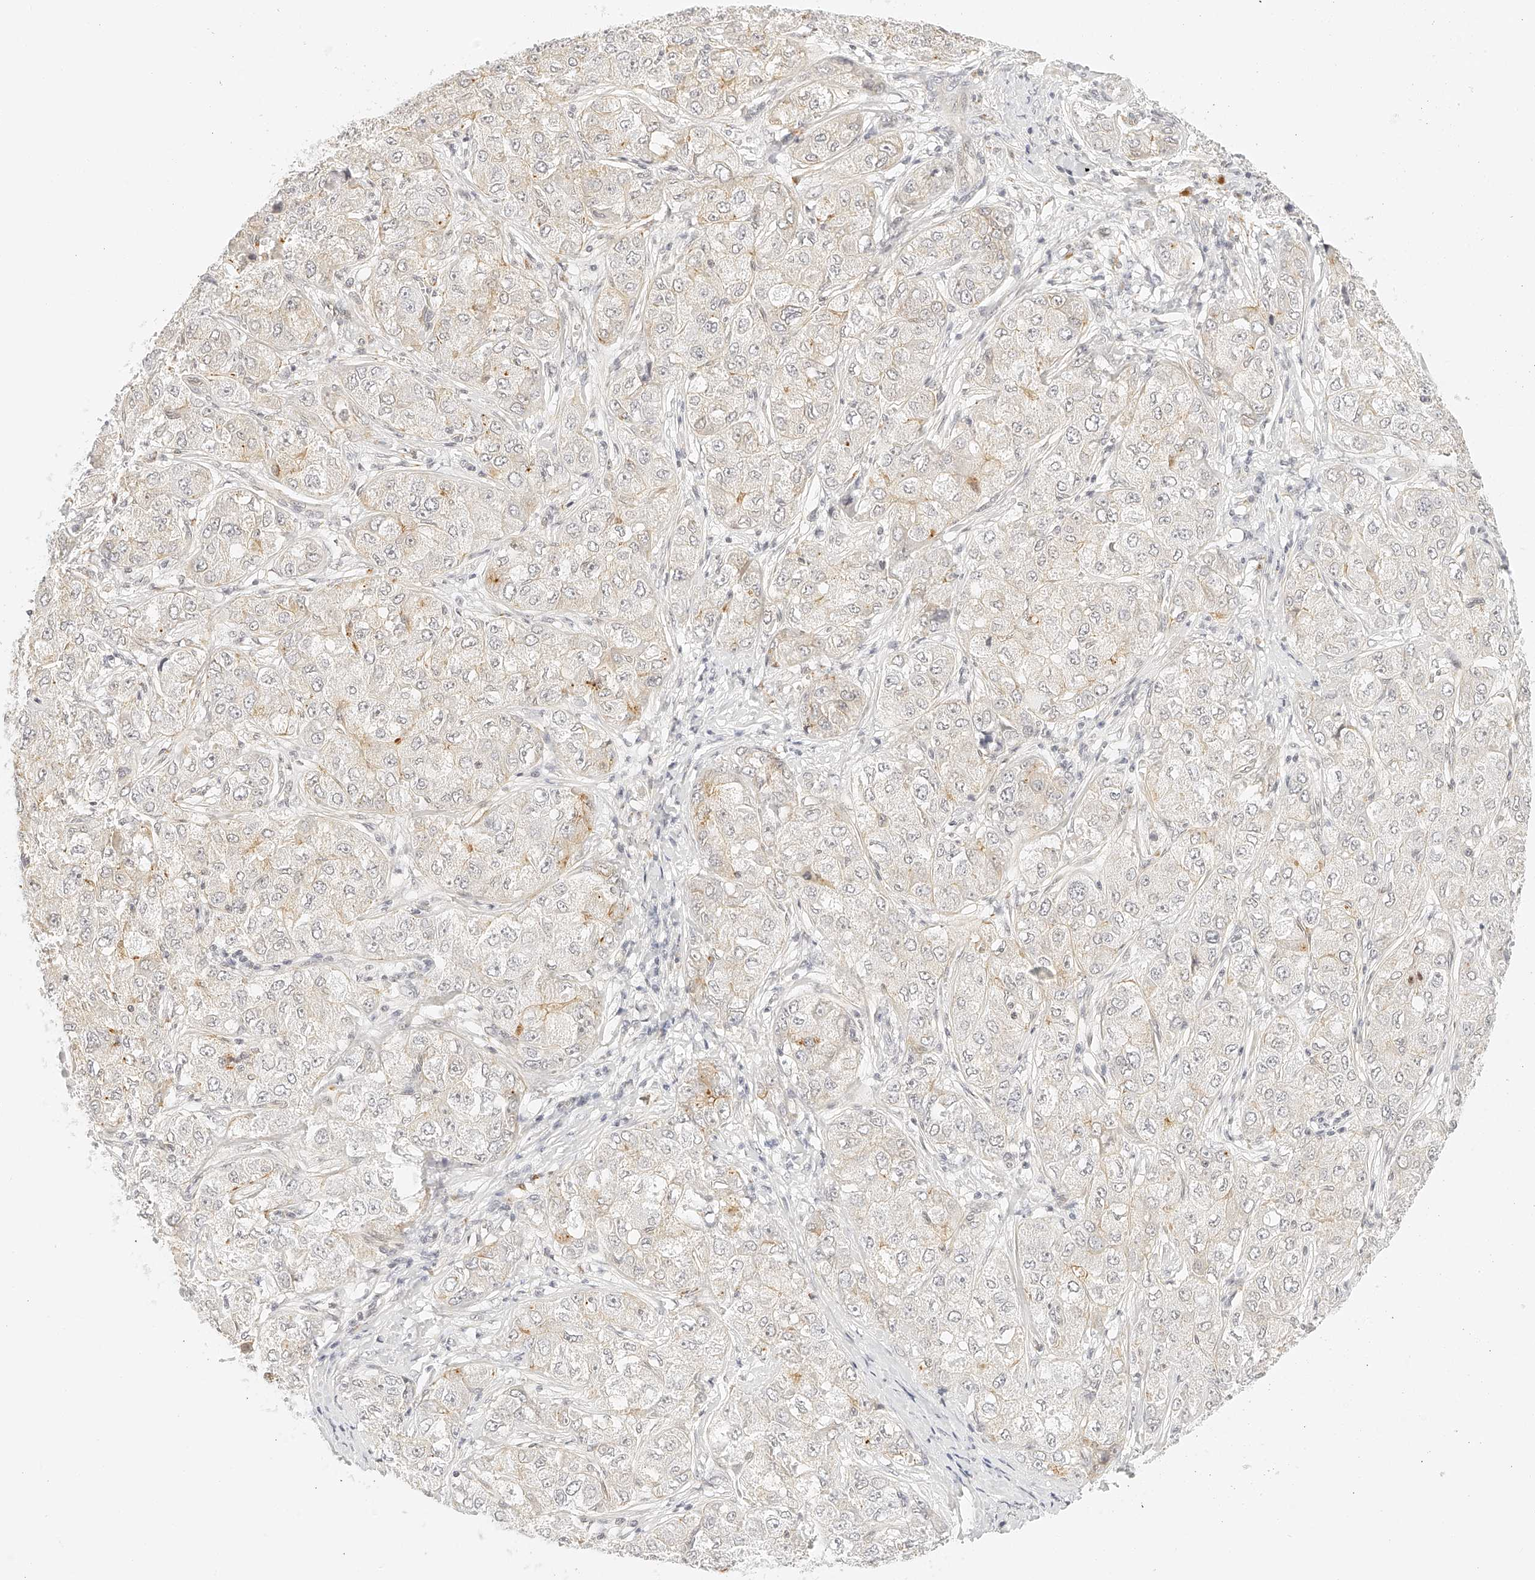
{"staining": {"intensity": "moderate", "quantity": "25%-75%", "location": "cytoplasmic/membranous"}, "tissue": "liver cancer", "cell_type": "Tumor cells", "image_type": "cancer", "snomed": [{"axis": "morphology", "description": "Carcinoma, Hepatocellular, NOS"}, {"axis": "topography", "description": "Liver"}], "caption": "Liver cancer (hepatocellular carcinoma) stained with a protein marker reveals moderate staining in tumor cells.", "gene": "ZFP69", "patient": {"sex": "male", "age": 80}}